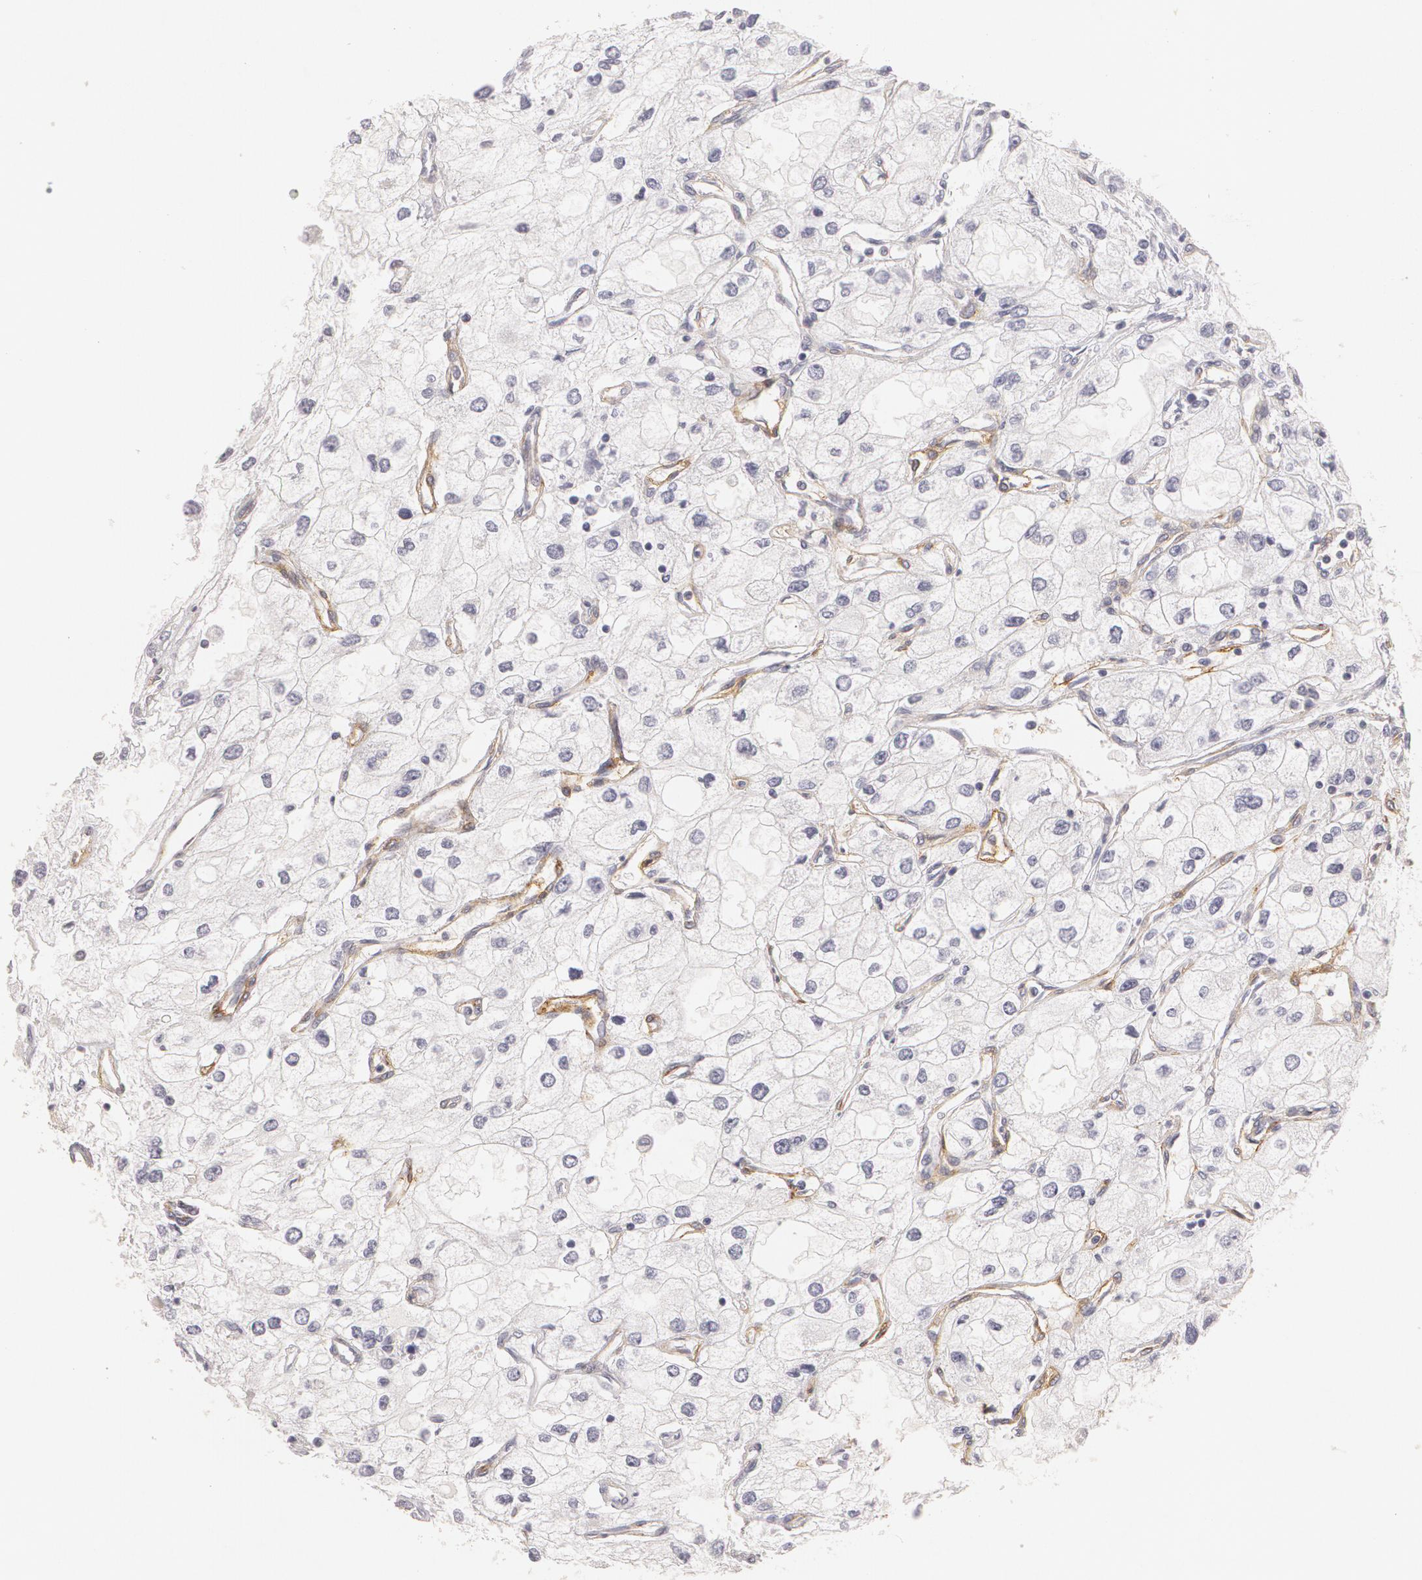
{"staining": {"intensity": "negative", "quantity": "none", "location": "none"}, "tissue": "renal cancer", "cell_type": "Tumor cells", "image_type": "cancer", "snomed": [{"axis": "morphology", "description": "Adenocarcinoma, NOS"}, {"axis": "topography", "description": "Kidney"}], "caption": "IHC histopathology image of human adenocarcinoma (renal) stained for a protein (brown), which reveals no positivity in tumor cells. Brightfield microscopy of immunohistochemistry (IHC) stained with DAB (3,3'-diaminobenzidine) (brown) and hematoxylin (blue), captured at high magnification.", "gene": "NGFR", "patient": {"sex": "male", "age": 57}}